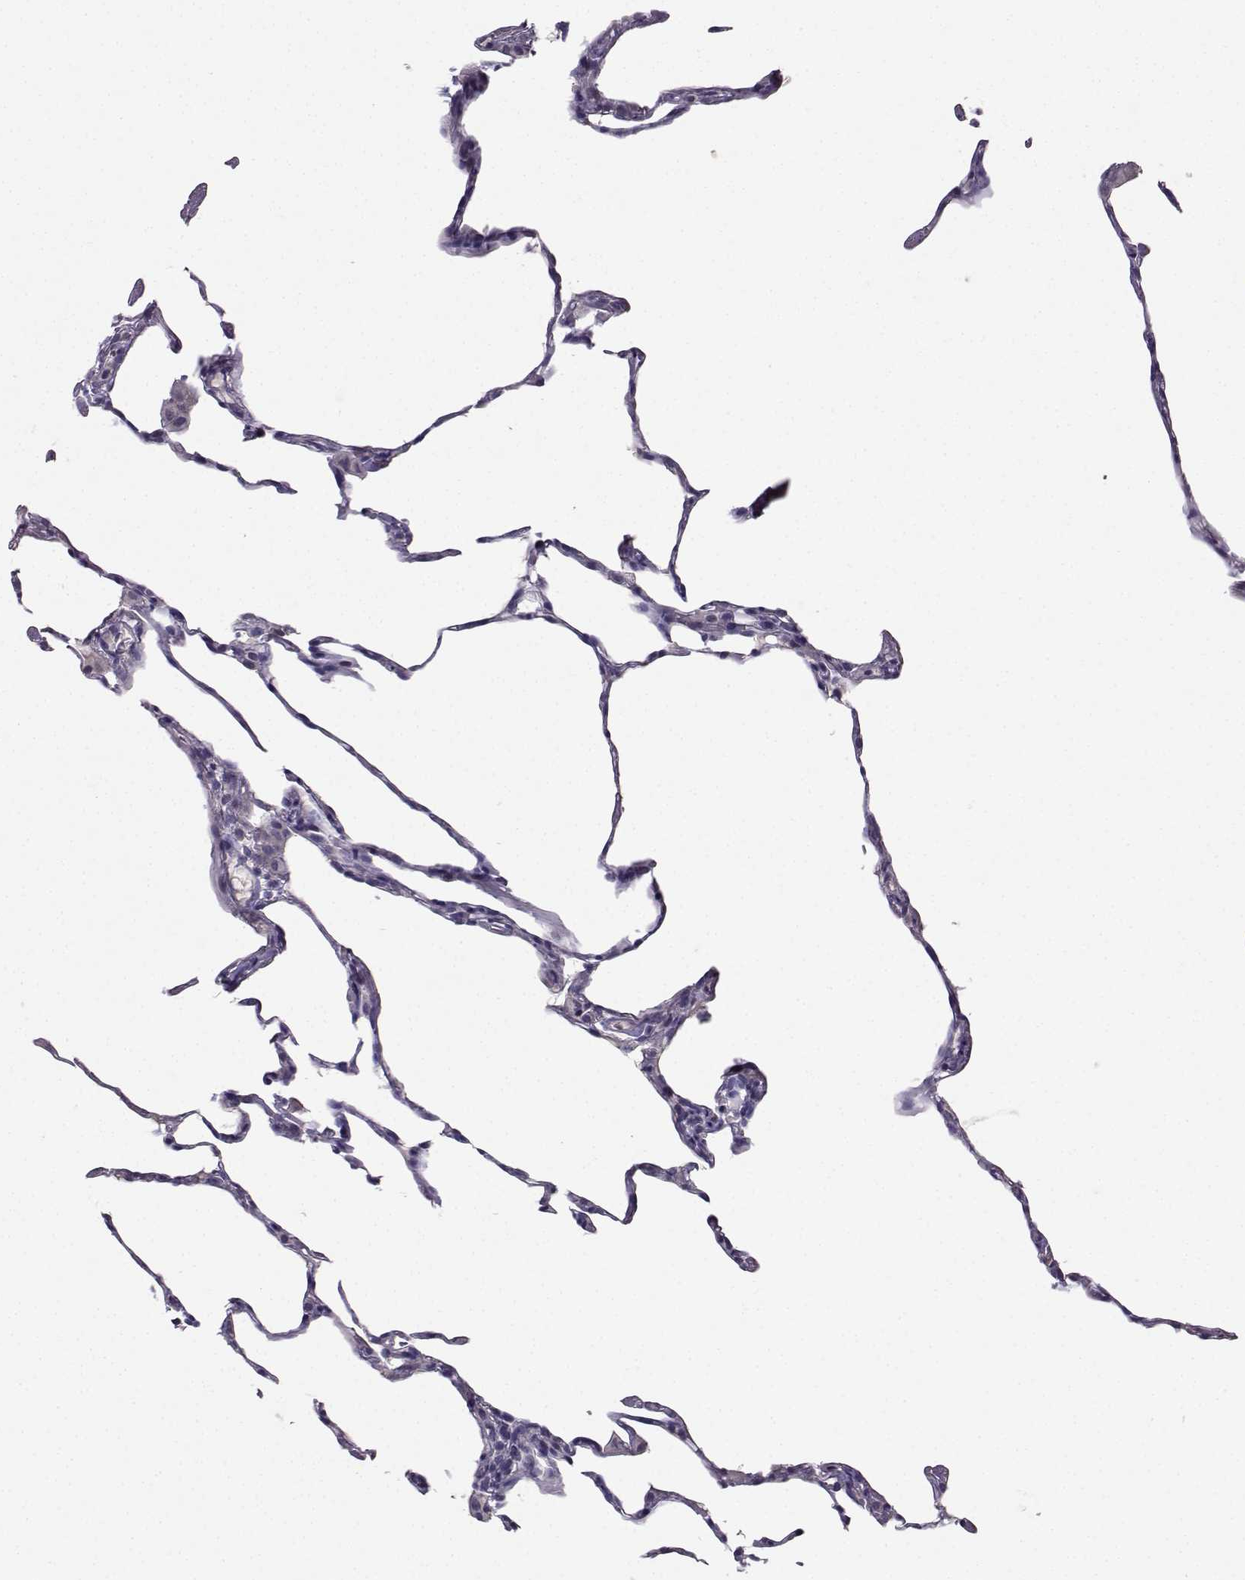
{"staining": {"intensity": "negative", "quantity": "none", "location": "none"}, "tissue": "lung", "cell_type": "Alveolar cells", "image_type": "normal", "snomed": [{"axis": "morphology", "description": "Normal tissue, NOS"}, {"axis": "topography", "description": "Lung"}], "caption": "IHC of unremarkable lung reveals no expression in alveolar cells.", "gene": "CARTPT", "patient": {"sex": "female", "age": 57}}